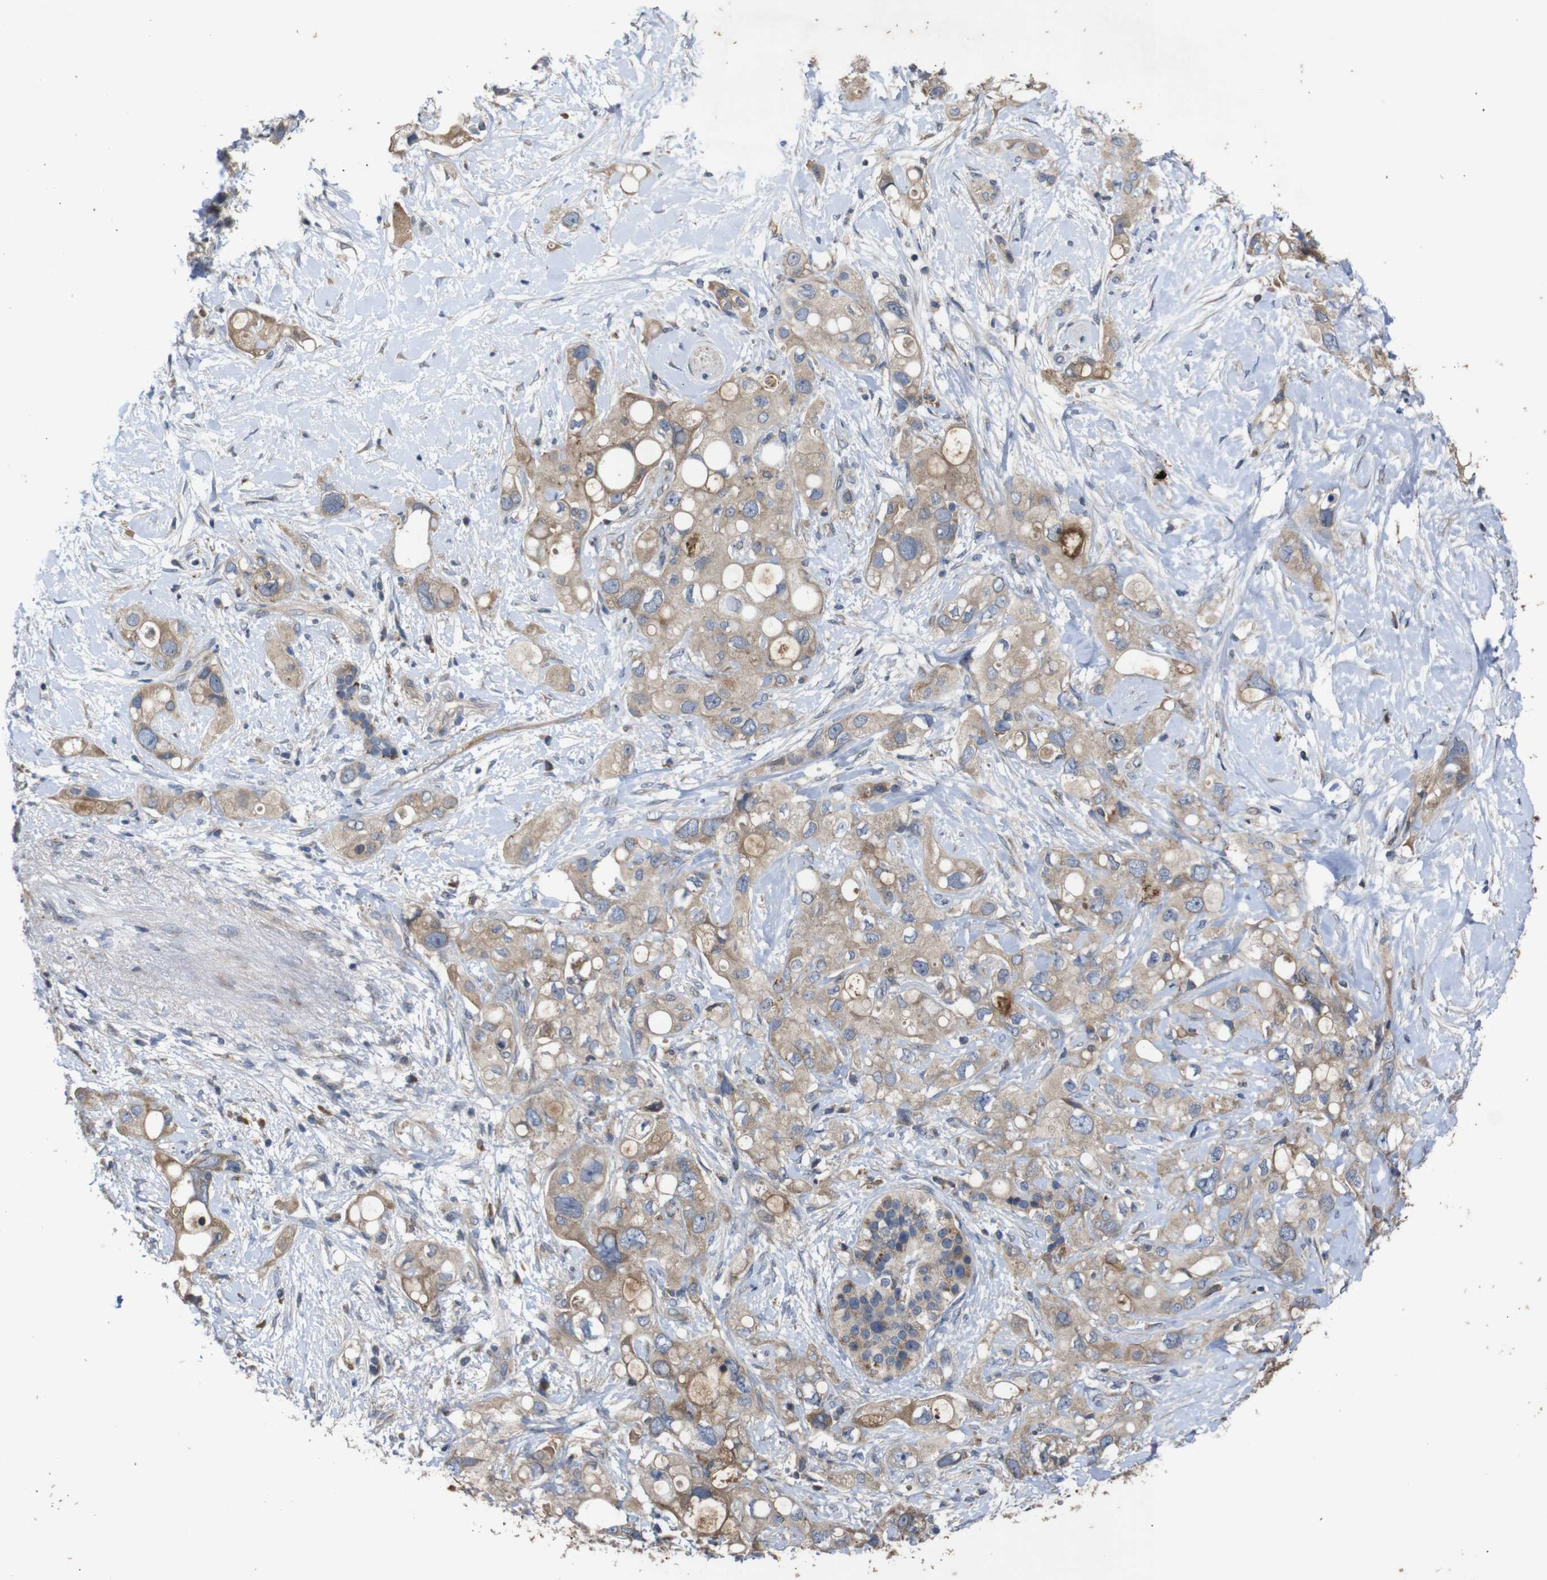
{"staining": {"intensity": "moderate", "quantity": ">75%", "location": "cytoplasmic/membranous"}, "tissue": "pancreatic cancer", "cell_type": "Tumor cells", "image_type": "cancer", "snomed": [{"axis": "morphology", "description": "Adenocarcinoma, NOS"}, {"axis": "topography", "description": "Pancreas"}], "caption": "This photomicrograph exhibits immunohistochemistry (IHC) staining of adenocarcinoma (pancreatic), with medium moderate cytoplasmic/membranous staining in approximately >75% of tumor cells.", "gene": "PTPN1", "patient": {"sex": "female", "age": 56}}